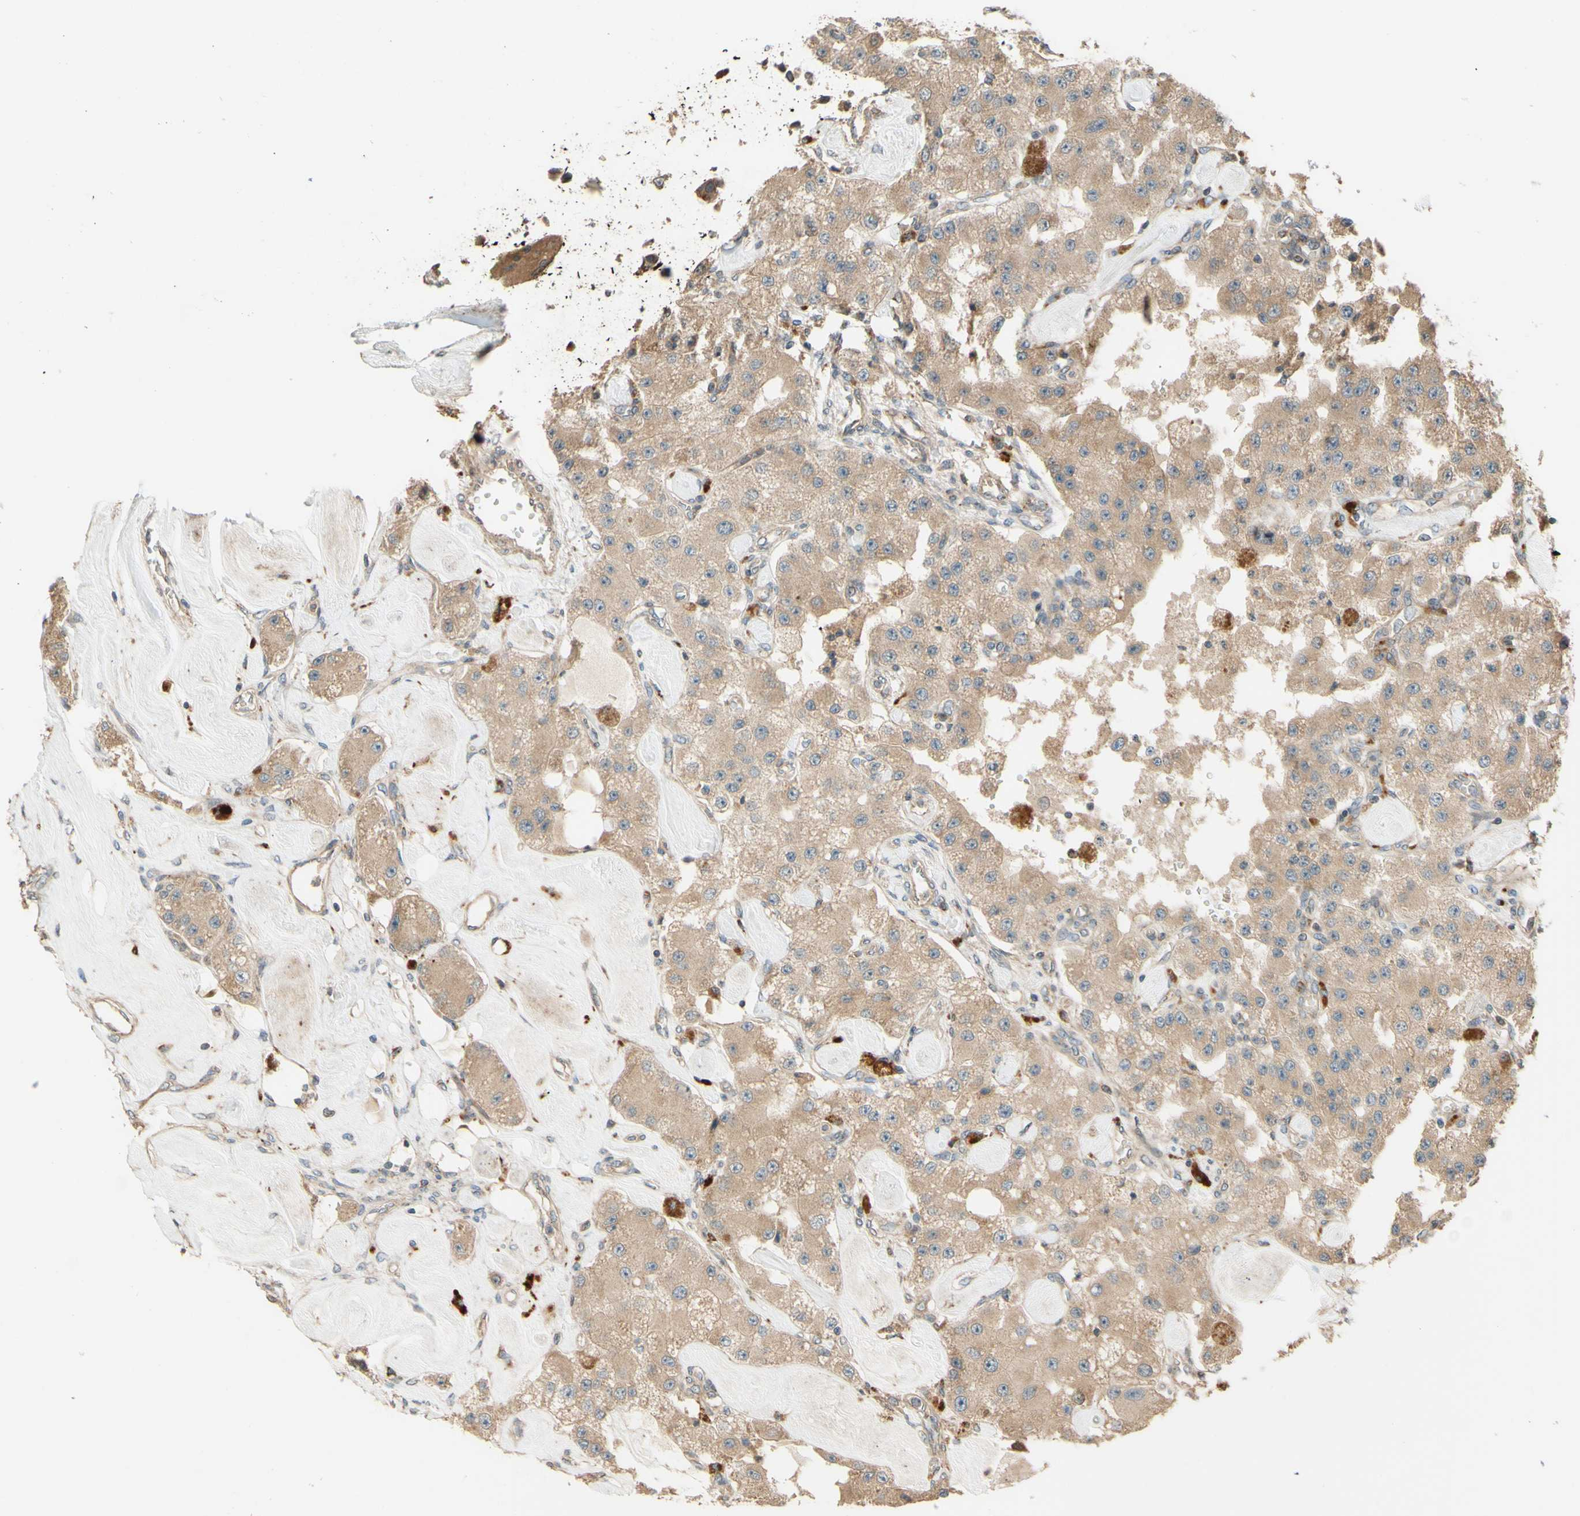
{"staining": {"intensity": "weak", "quantity": ">75%", "location": "cytoplasmic/membranous"}, "tissue": "carcinoid", "cell_type": "Tumor cells", "image_type": "cancer", "snomed": [{"axis": "morphology", "description": "Carcinoid, malignant, NOS"}, {"axis": "topography", "description": "Pancreas"}], "caption": "This micrograph displays IHC staining of malignant carcinoid, with low weak cytoplasmic/membranous expression in about >75% of tumor cells.", "gene": "RNF19A", "patient": {"sex": "male", "age": 41}}